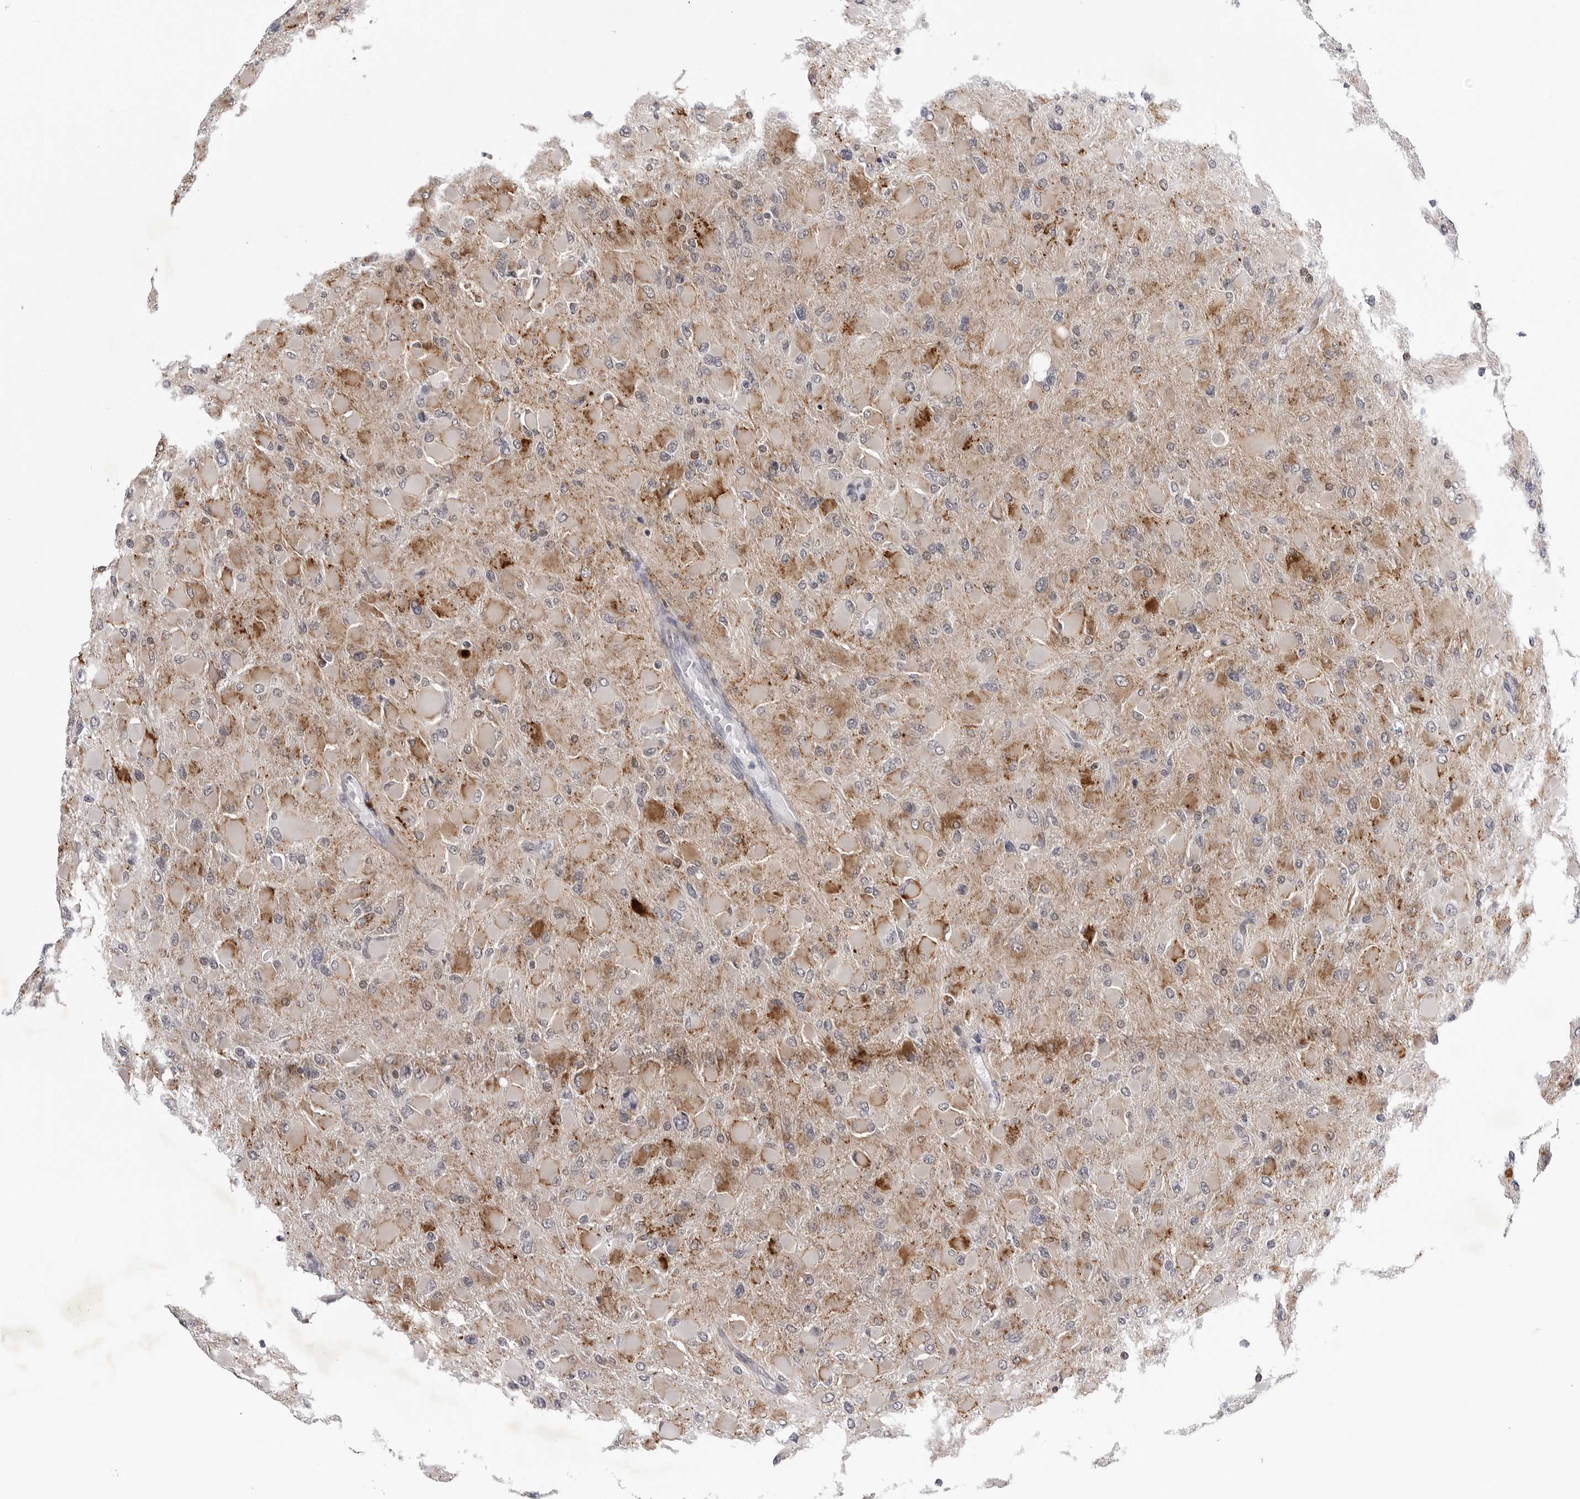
{"staining": {"intensity": "weak", "quantity": ">75%", "location": "cytoplasmic/membranous"}, "tissue": "glioma", "cell_type": "Tumor cells", "image_type": "cancer", "snomed": [{"axis": "morphology", "description": "Glioma, malignant, High grade"}, {"axis": "topography", "description": "Cerebral cortex"}], "caption": "Glioma stained for a protein (brown) demonstrates weak cytoplasmic/membranous positive staining in about >75% of tumor cells.", "gene": "CDK20", "patient": {"sex": "female", "age": 36}}